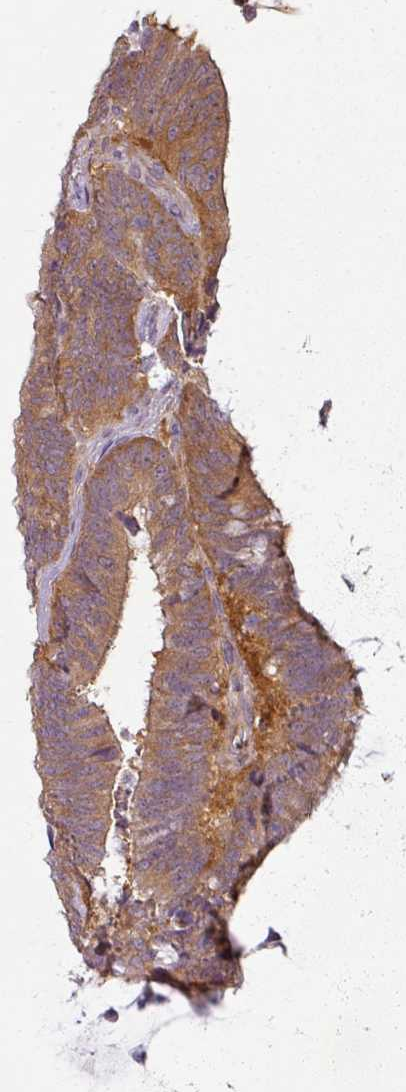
{"staining": {"intensity": "moderate", "quantity": ">75%", "location": "cytoplasmic/membranous"}, "tissue": "colorectal cancer", "cell_type": "Tumor cells", "image_type": "cancer", "snomed": [{"axis": "morphology", "description": "Adenocarcinoma, NOS"}, {"axis": "topography", "description": "Colon"}], "caption": "Immunohistochemical staining of colorectal cancer shows medium levels of moderate cytoplasmic/membranous staining in approximately >75% of tumor cells.", "gene": "AGPAT4", "patient": {"sex": "female", "age": 43}}